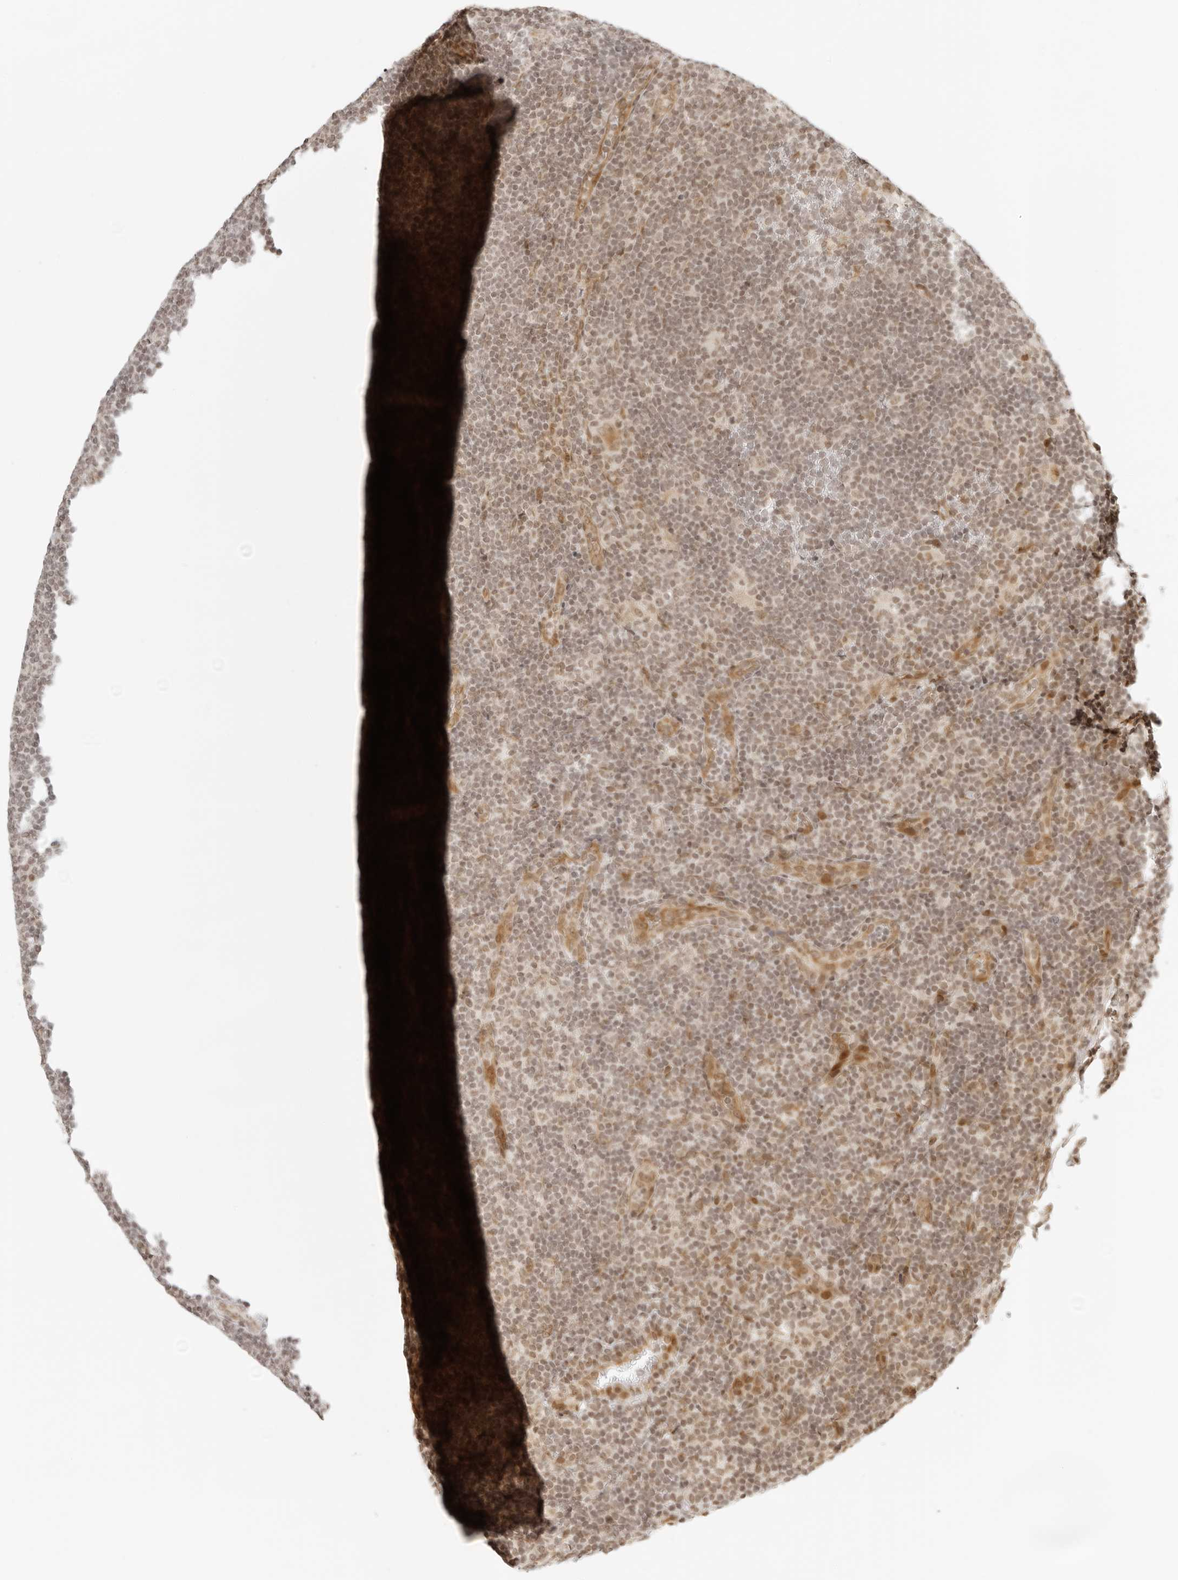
{"staining": {"intensity": "weak", "quantity": ">75%", "location": "nuclear"}, "tissue": "lymphoma", "cell_type": "Tumor cells", "image_type": "cancer", "snomed": [{"axis": "morphology", "description": "Hodgkin's disease, NOS"}, {"axis": "topography", "description": "Lymph node"}], "caption": "The image reveals immunohistochemical staining of lymphoma. There is weak nuclear staining is present in about >75% of tumor cells.", "gene": "ZNF407", "patient": {"sex": "female", "age": 57}}